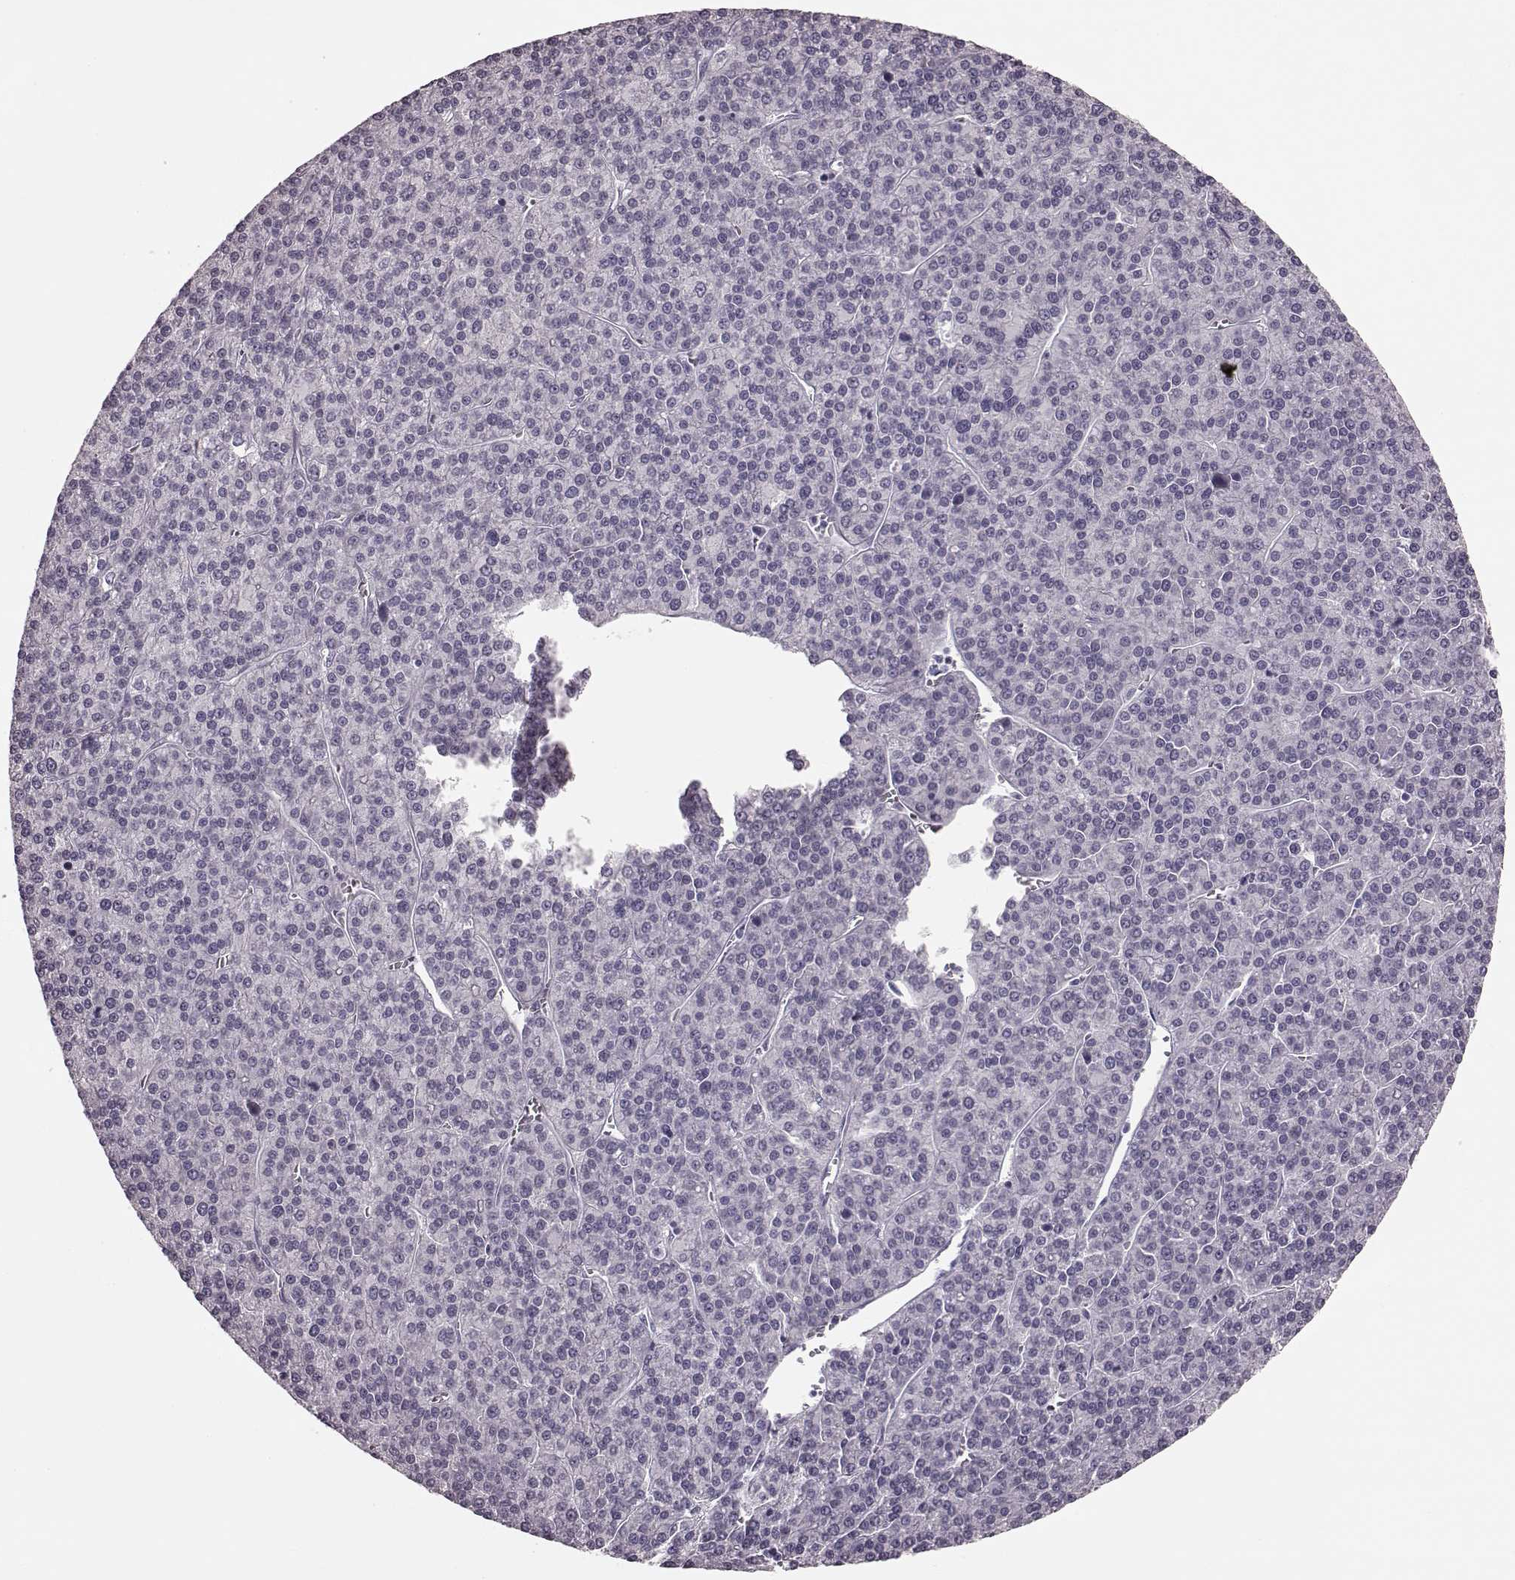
{"staining": {"intensity": "negative", "quantity": "none", "location": "none"}, "tissue": "liver cancer", "cell_type": "Tumor cells", "image_type": "cancer", "snomed": [{"axis": "morphology", "description": "Carcinoma, Hepatocellular, NOS"}, {"axis": "topography", "description": "Liver"}], "caption": "Hepatocellular carcinoma (liver) was stained to show a protein in brown. There is no significant expression in tumor cells.", "gene": "TRPM1", "patient": {"sex": "female", "age": 58}}